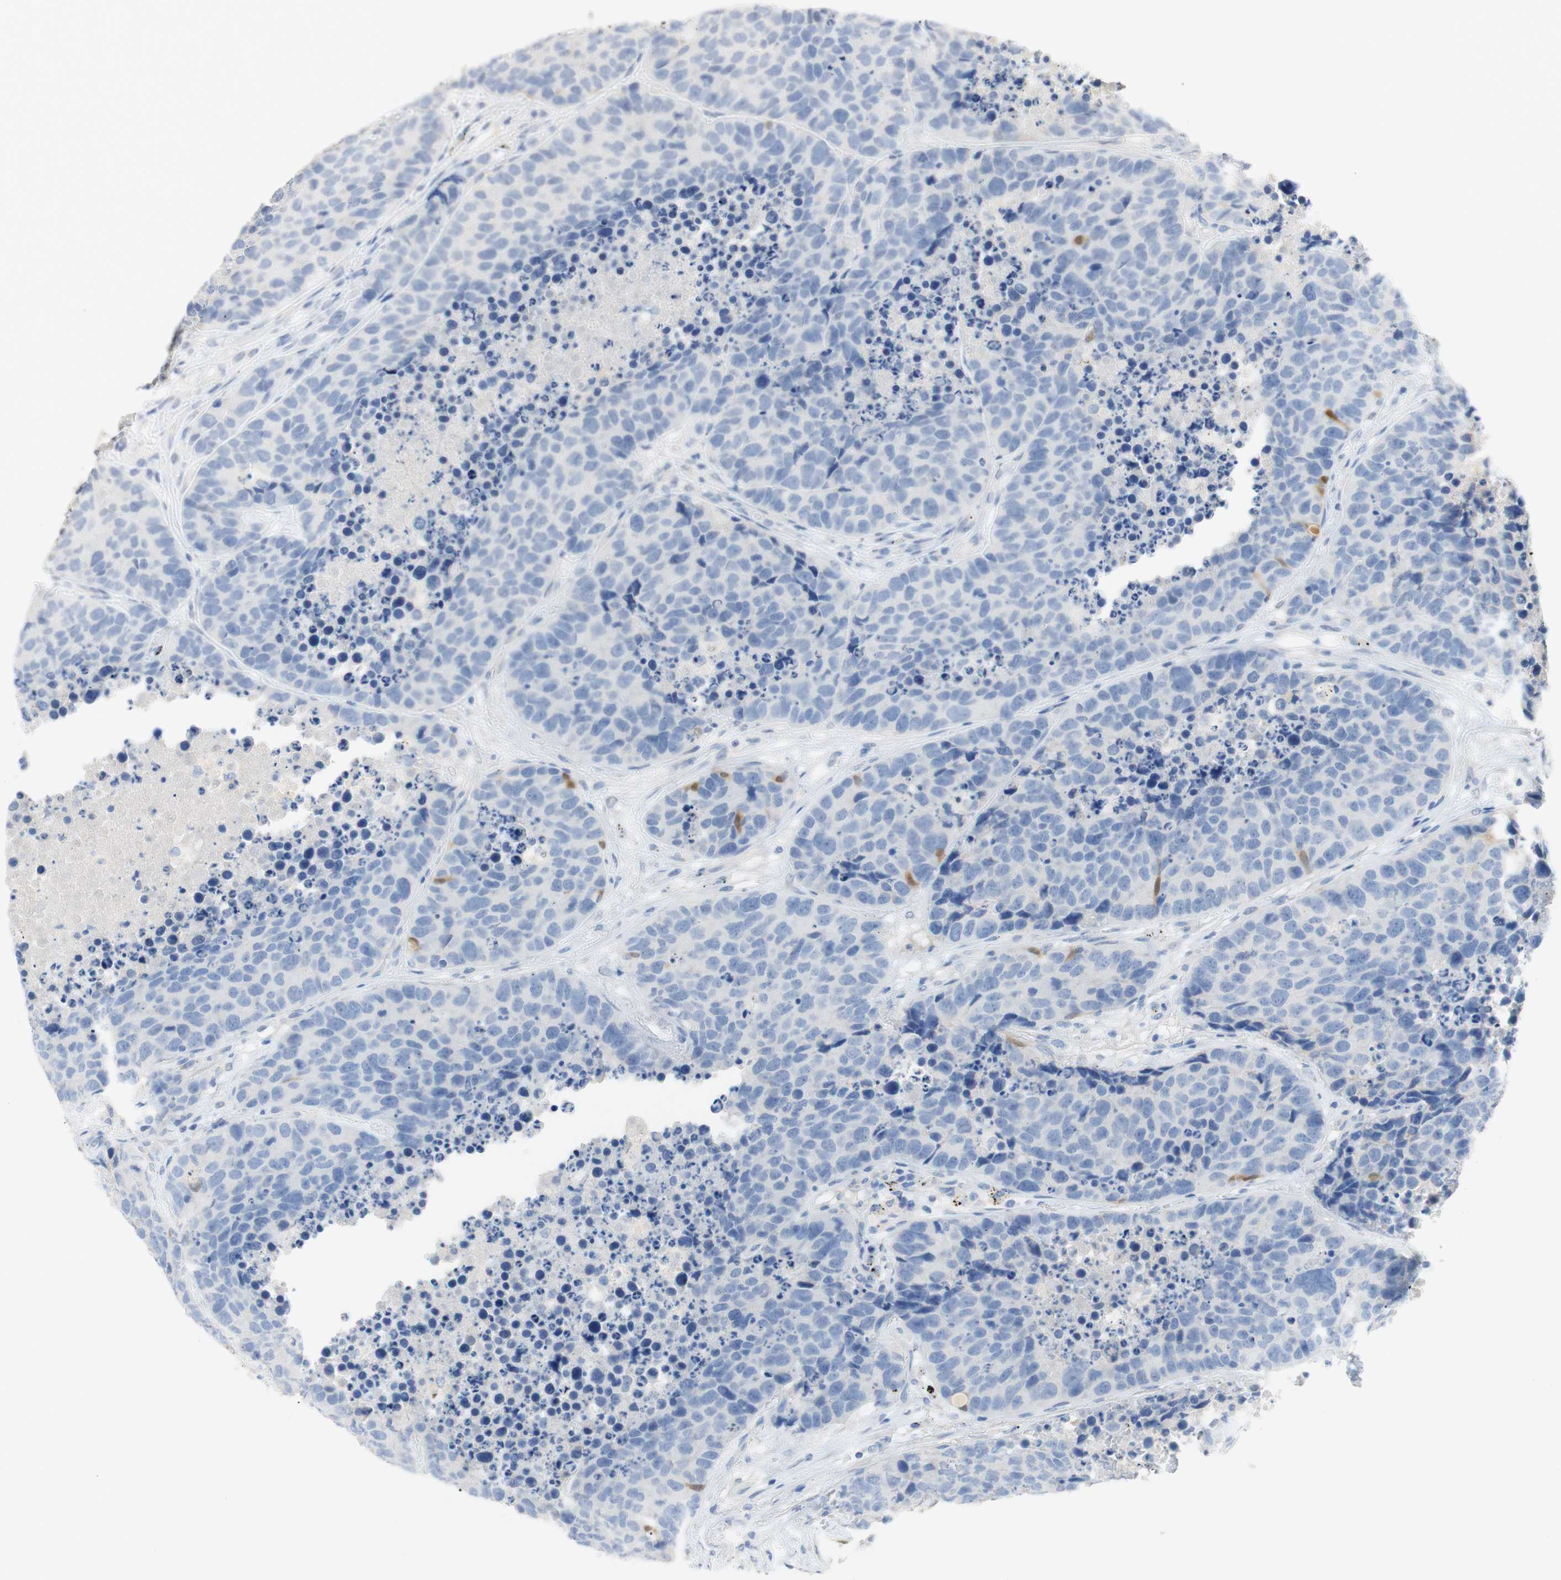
{"staining": {"intensity": "negative", "quantity": "none", "location": "none"}, "tissue": "carcinoid", "cell_type": "Tumor cells", "image_type": "cancer", "snomed": [{"axis": "morphology", "description": "Carcinoid, malignant, NOS"}, {"axis": "topography", "description": "Lung"}], "caption": "Tumor cells show no significant protein expression in carcinoid (malignant).", "gene": "SELENBP1", "patient": {"sex": "male", "age": 60}}